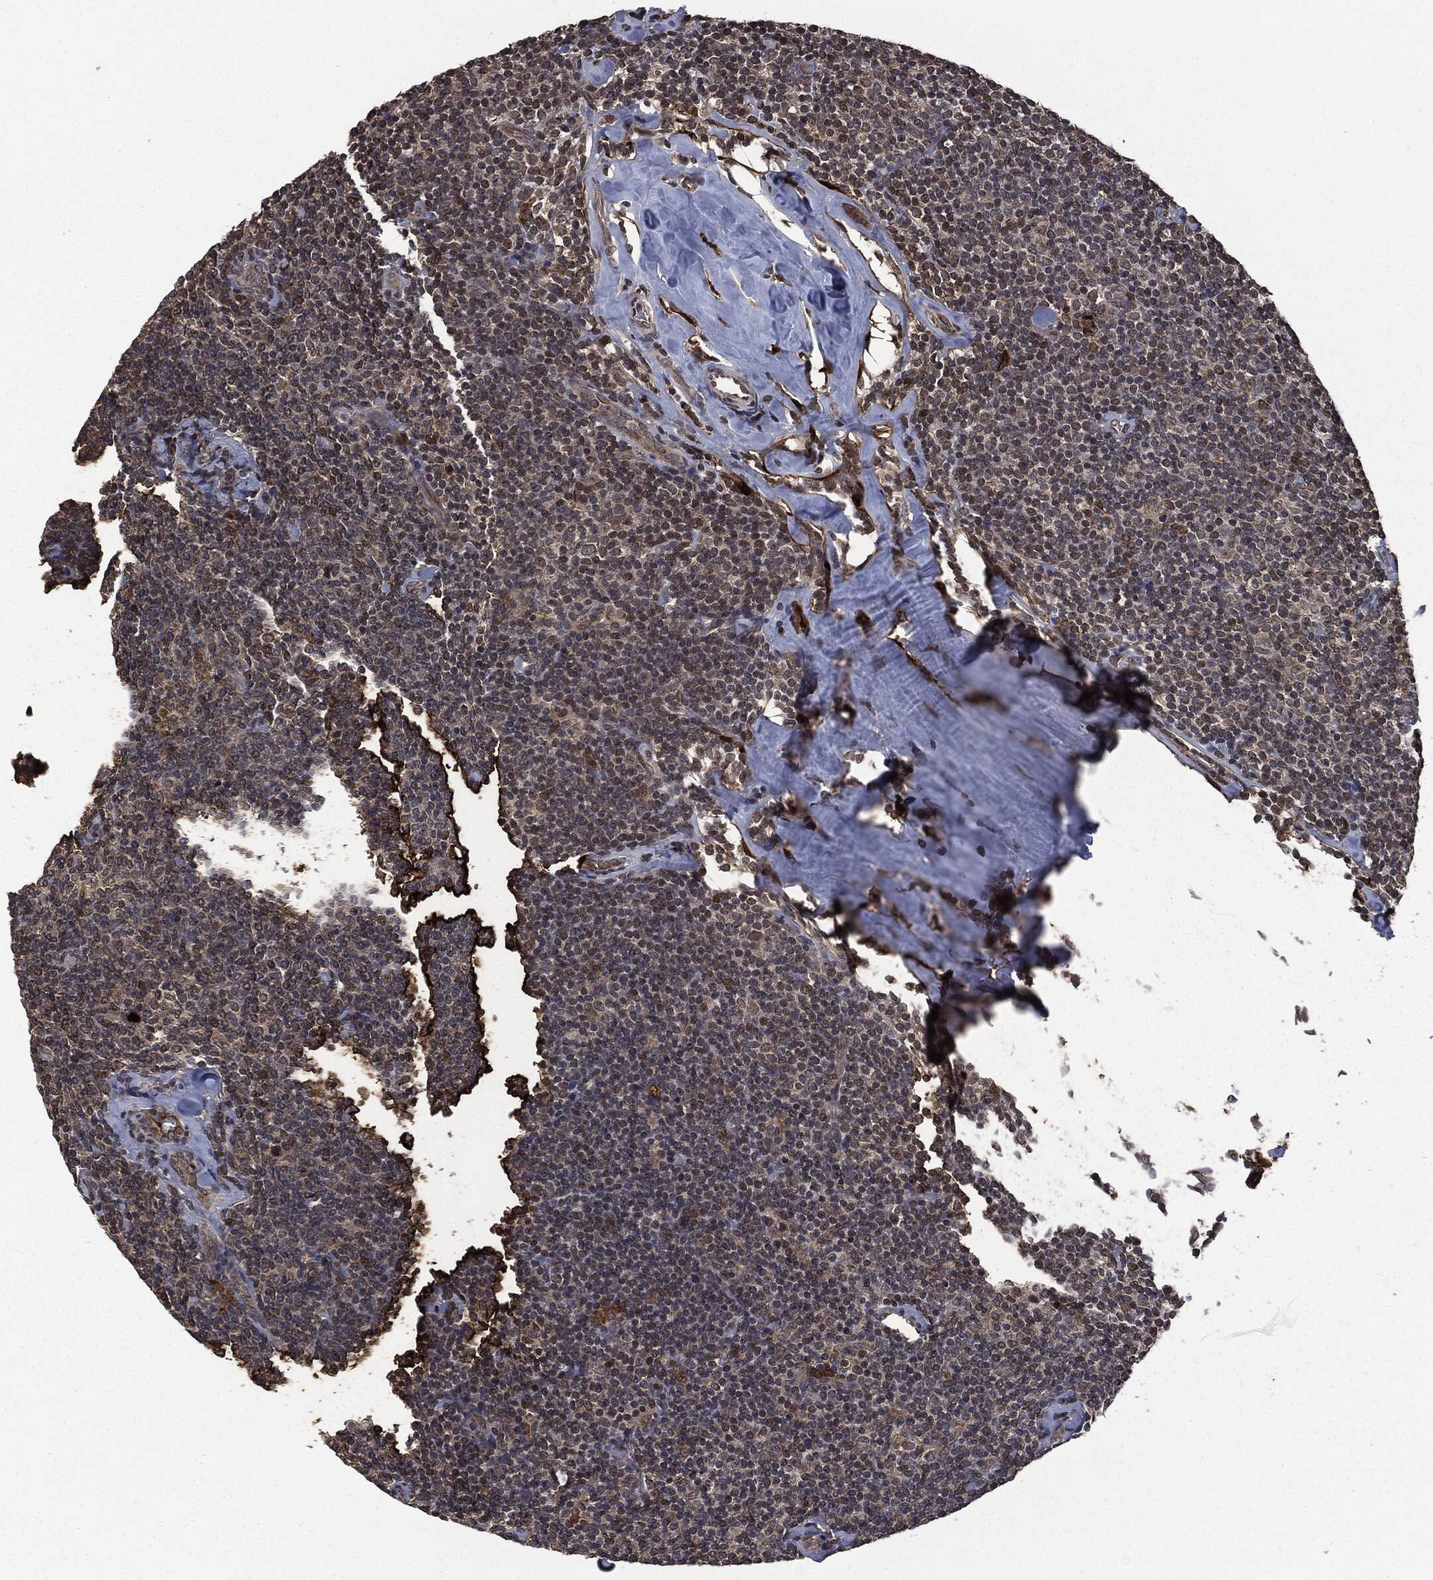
{"staining": {"intensity": "negative", "quantity": "none", "location": "none"}, "tissue": "lymphoma", "cell_type": "Tumor cells", "image_type": "cancer", "snomed": [{"axis": "morphology", "description": "Malignant lymphoma, non-Hodgkin's type, Low grade"}, {"axis": "topography", "description": "Lymph node"}], "caption": "Tumor cells show no significant staining in malignant lymphoma, non-Hodgkin's type (low-grade). (DAB immunohistochemistry with hematoxylin counter stain).", "gene": "CRABP2", "patient": {"sex": "female", "age": 56}}